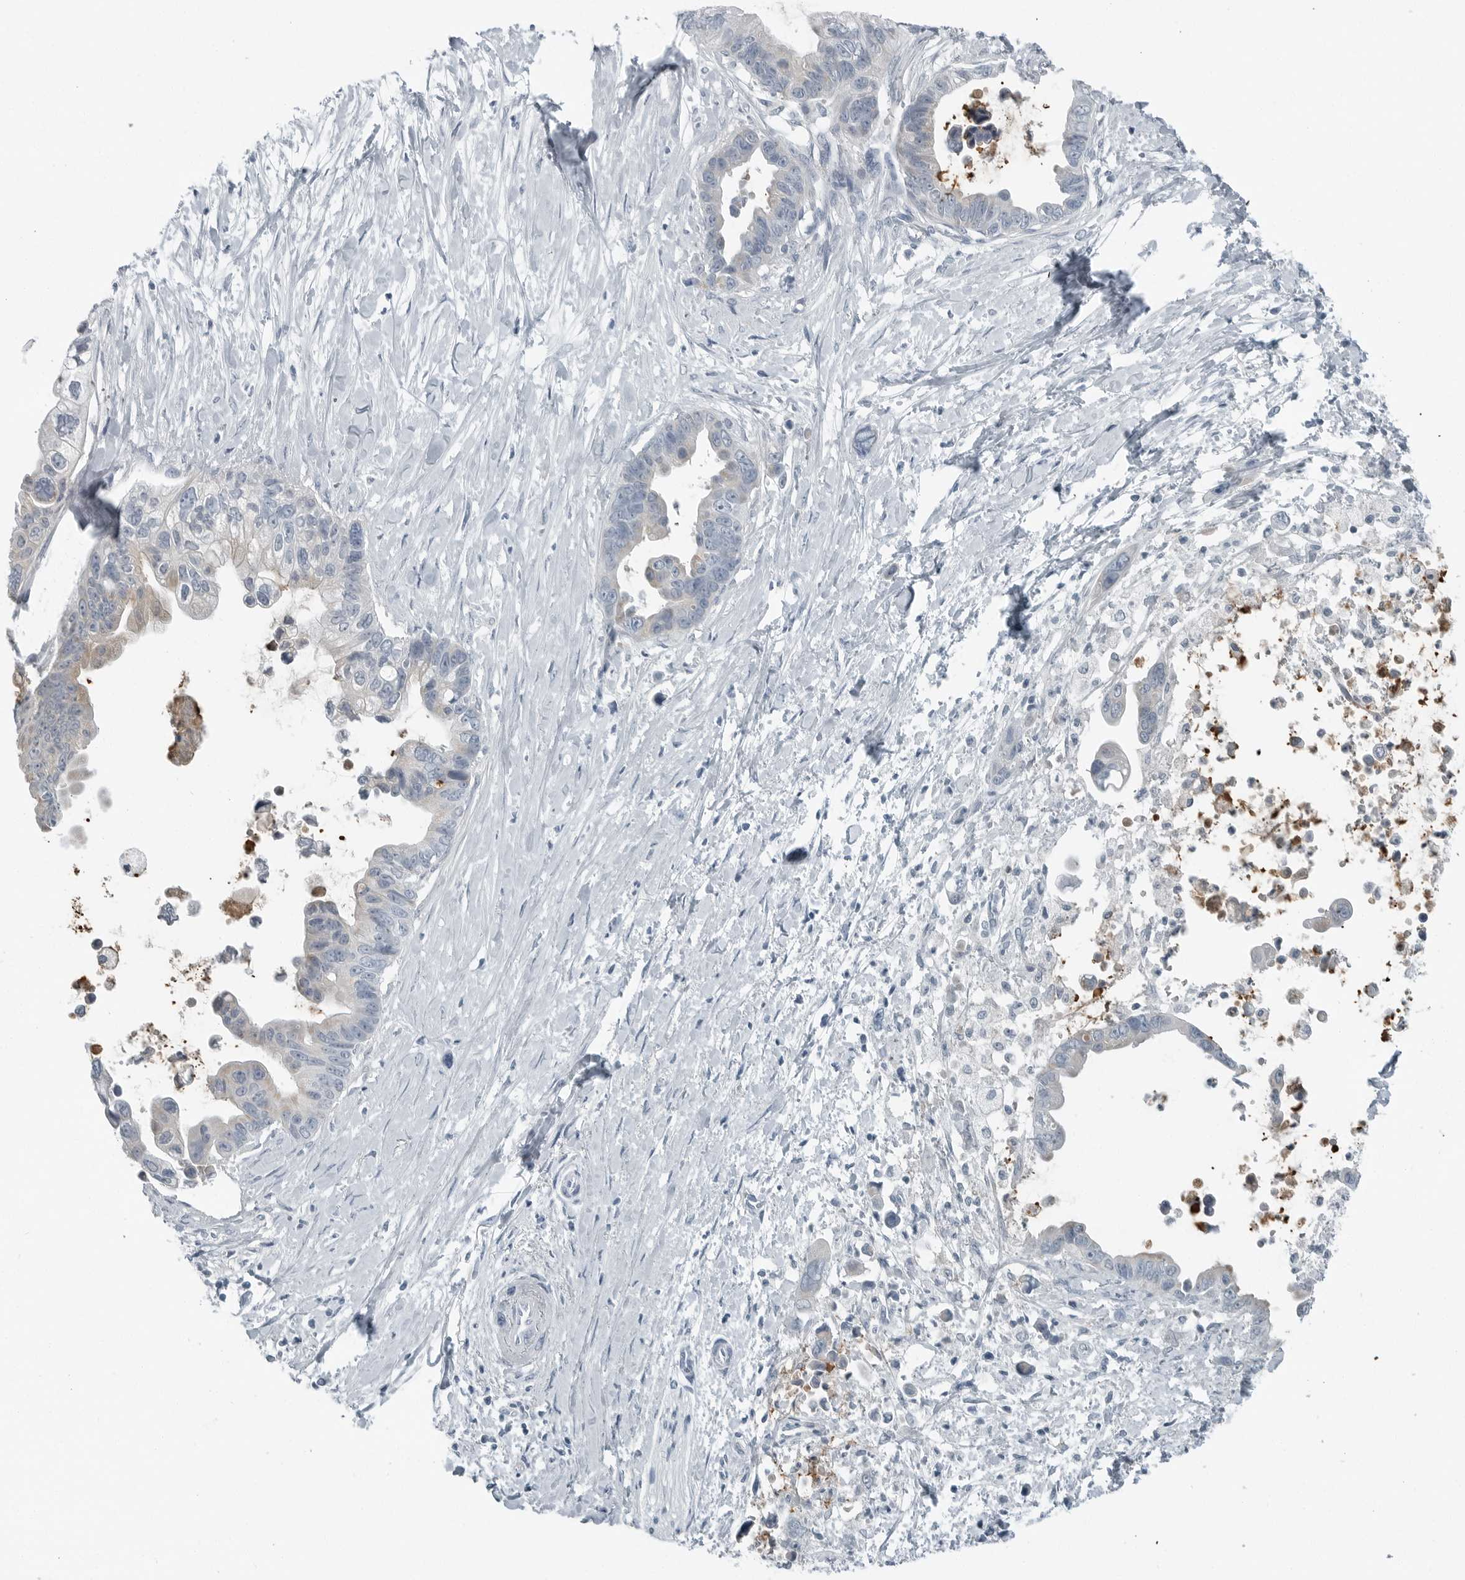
{"staining": {"intensity": "negative", "quantity": "none", "location": "none"}, "tissue": "pancreatic cancer", "cell_type": "Tumor cells", "image_type": "cancer", "snomed": [{"axis": "morphology", "description": "Adenocarcinoma, NOS"}, {"axis": "topography", "description": "Pancreas"}], "caption": "This is an immunohistochemistry histopathology image of pancreatic cancer (adenocarcinoma). There is no expression in tumor cells.", "gene": "ZPBP2", "patient": {"sex": "female", "age": 72}}